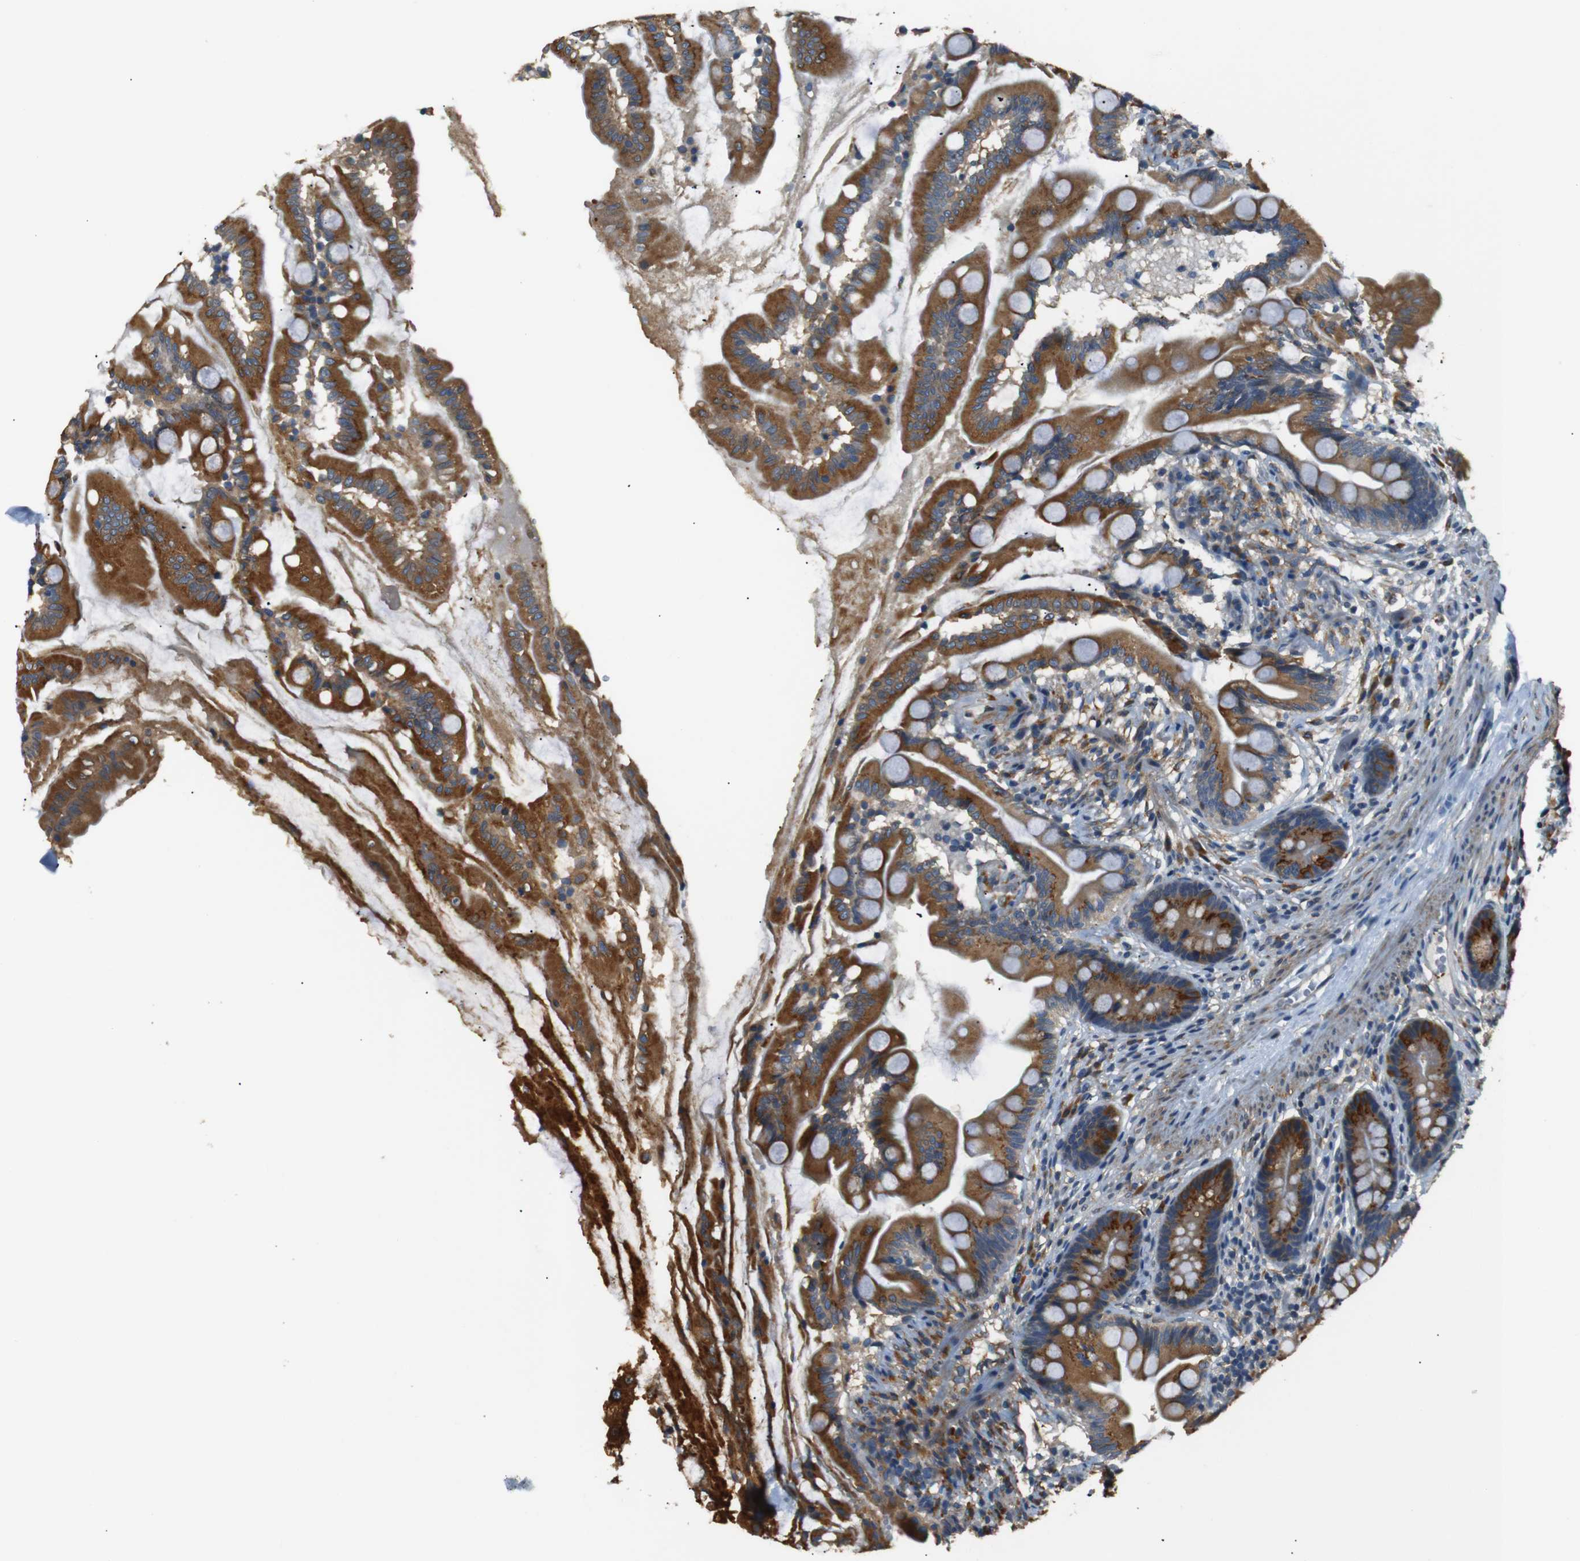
{"staining": {"intensity": "strong", "quantity": ">75%", "location": "cytoplasmic/membranous"}, "tissue": "small intestine", "cell_type": "Glandular cells", "image_type": "normal", "snomed": [{"axis": "morphology", "description": "Normal tissue, NOS"}, {"axis": "topography", "description": "Small intestine"}], "caption": "Immunohistochemical staining of benign small intestine displays strong cytoplasmic/membranous protein positivity in approximately >75% of glandular cells.", "gene": "TMED2", "patient": {"sex": "female", "age": 56}}